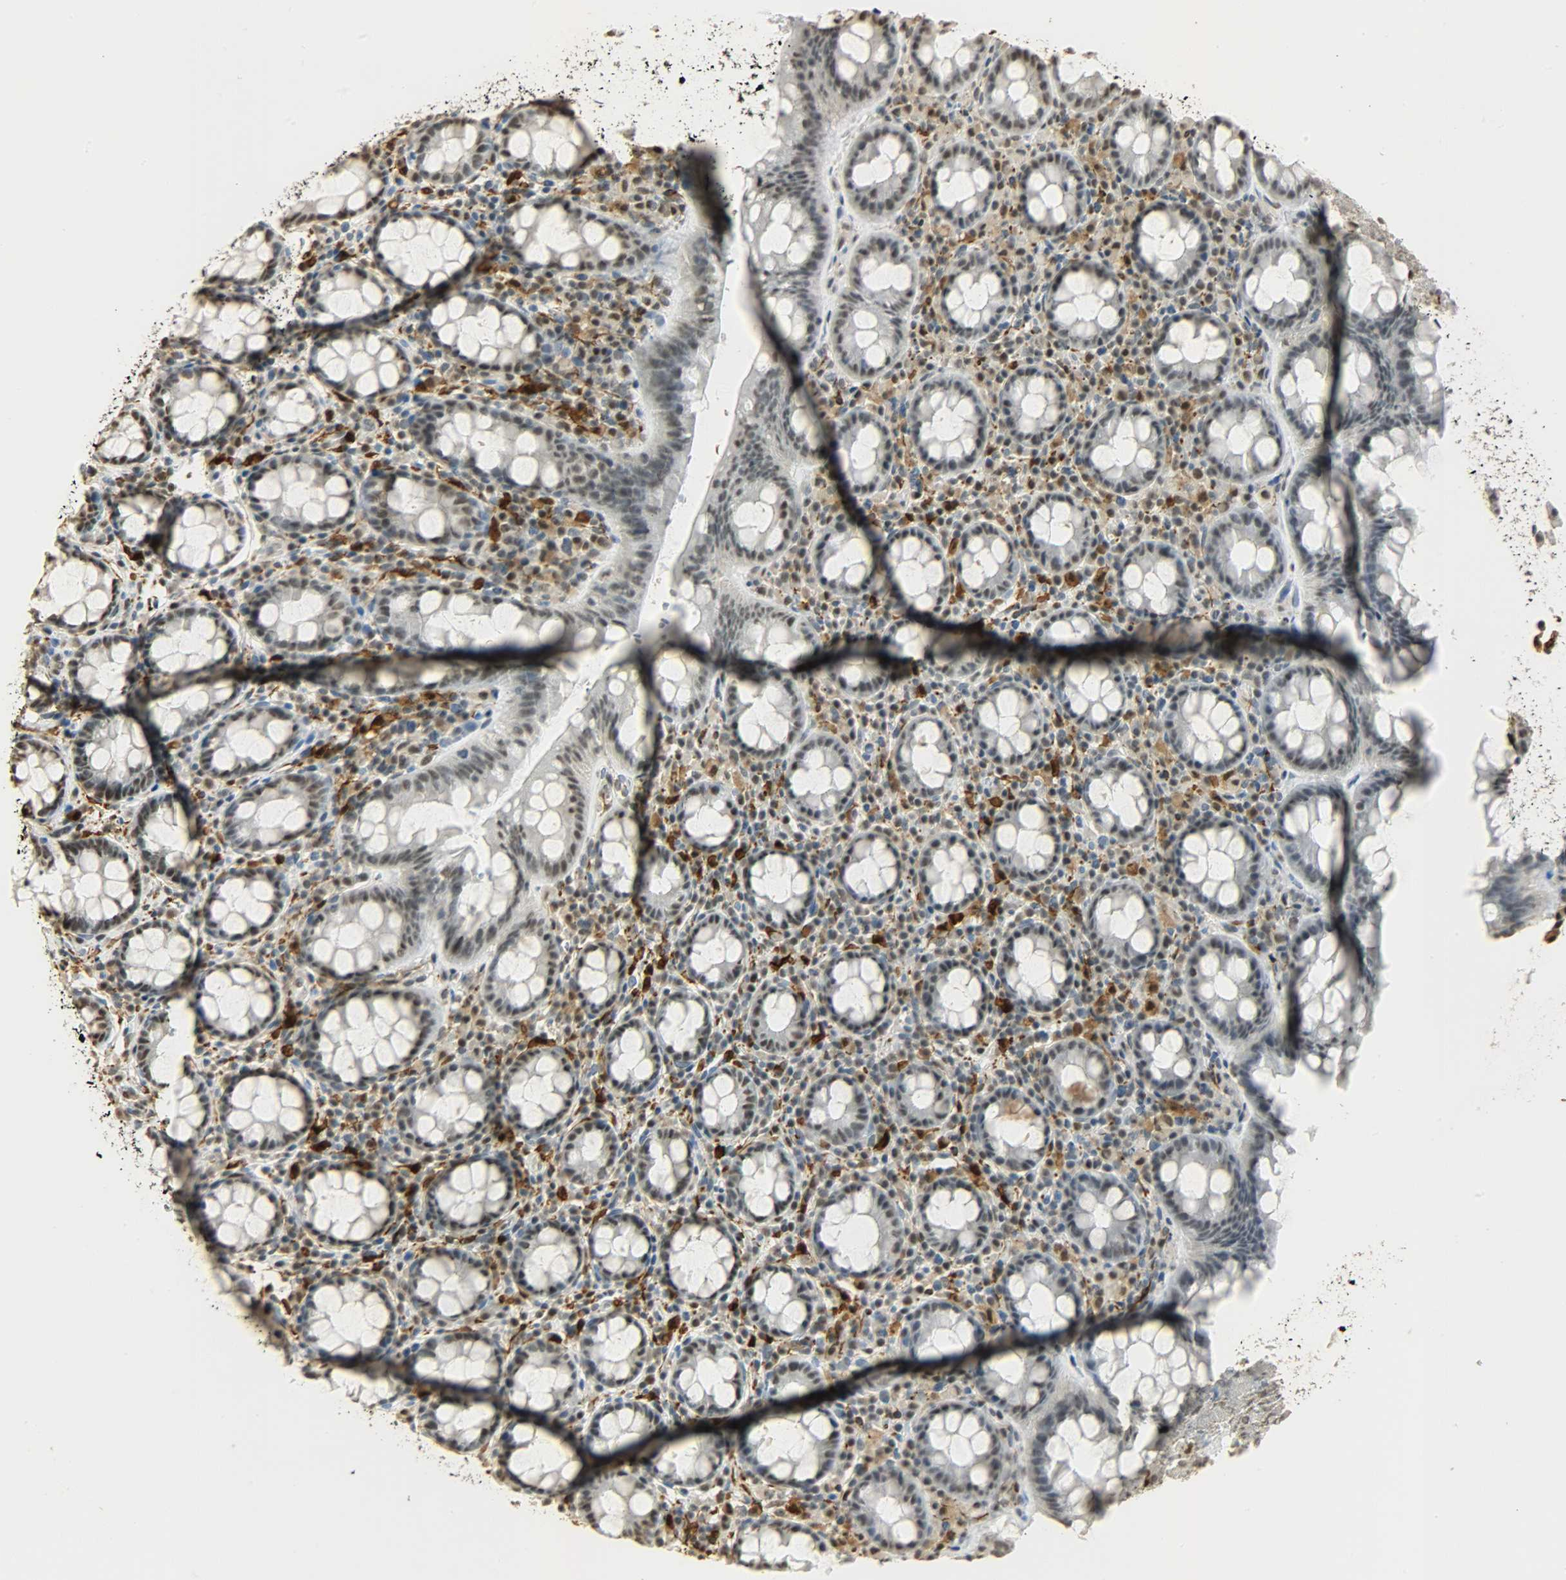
{"staining": {"intensity": "weak", "quantity": ">75%", "location": "nuclear"}, "tissue": "rectum", "cell_type": "Glandular cells", "image_type": "normal", "snomed": [{"axis": "morphology", "description": "Normal tissue, NOS"}, {"axis": "topography", "description": "Rectum"}], "caption": "About >75% of glandular cells in benign human rectum display weak nuclear protein staining as visualized by brown immunohistochemical staining.", "gene": "NGFR", "patient": {"sex": "male", "age": 92}}